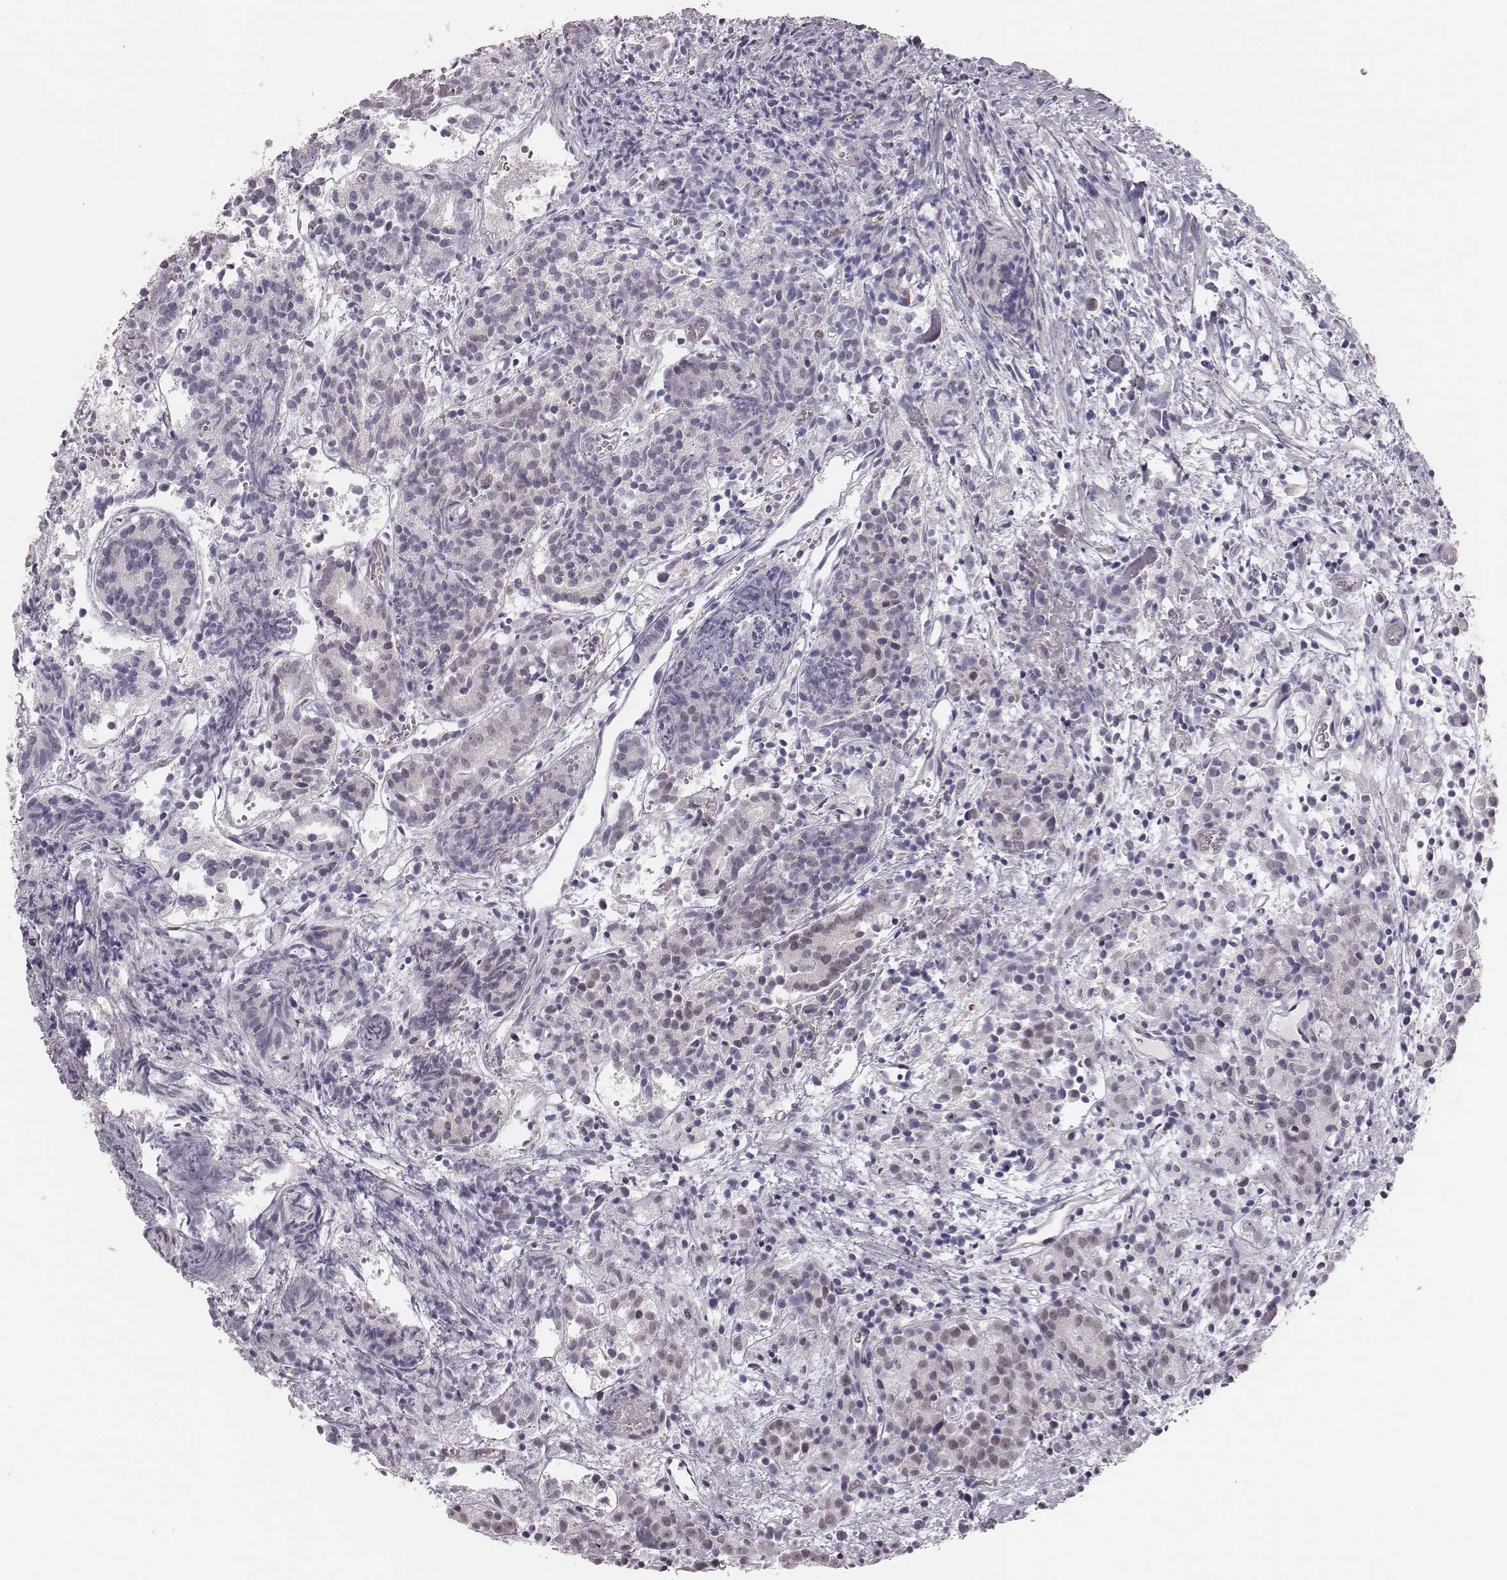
{"staining": {"intensity": "negative", "quantity": "none", "location": "none"}, "tissue": "prostate cancer", "cell_type": "Tumor cells", "image_type": "cancer", "snomed": [{"axis": "morphology", "description": "Adenocarcinoma, High grade"}, {"axis": "topography", "description": "Prostate"}], "caption": "A micrograph of human prostate cancer (high-grade adenocarcinoma) is negative for staining in tumor cells.", "gene": "PBK", "patient": {"sex": "male", "age": 53}}